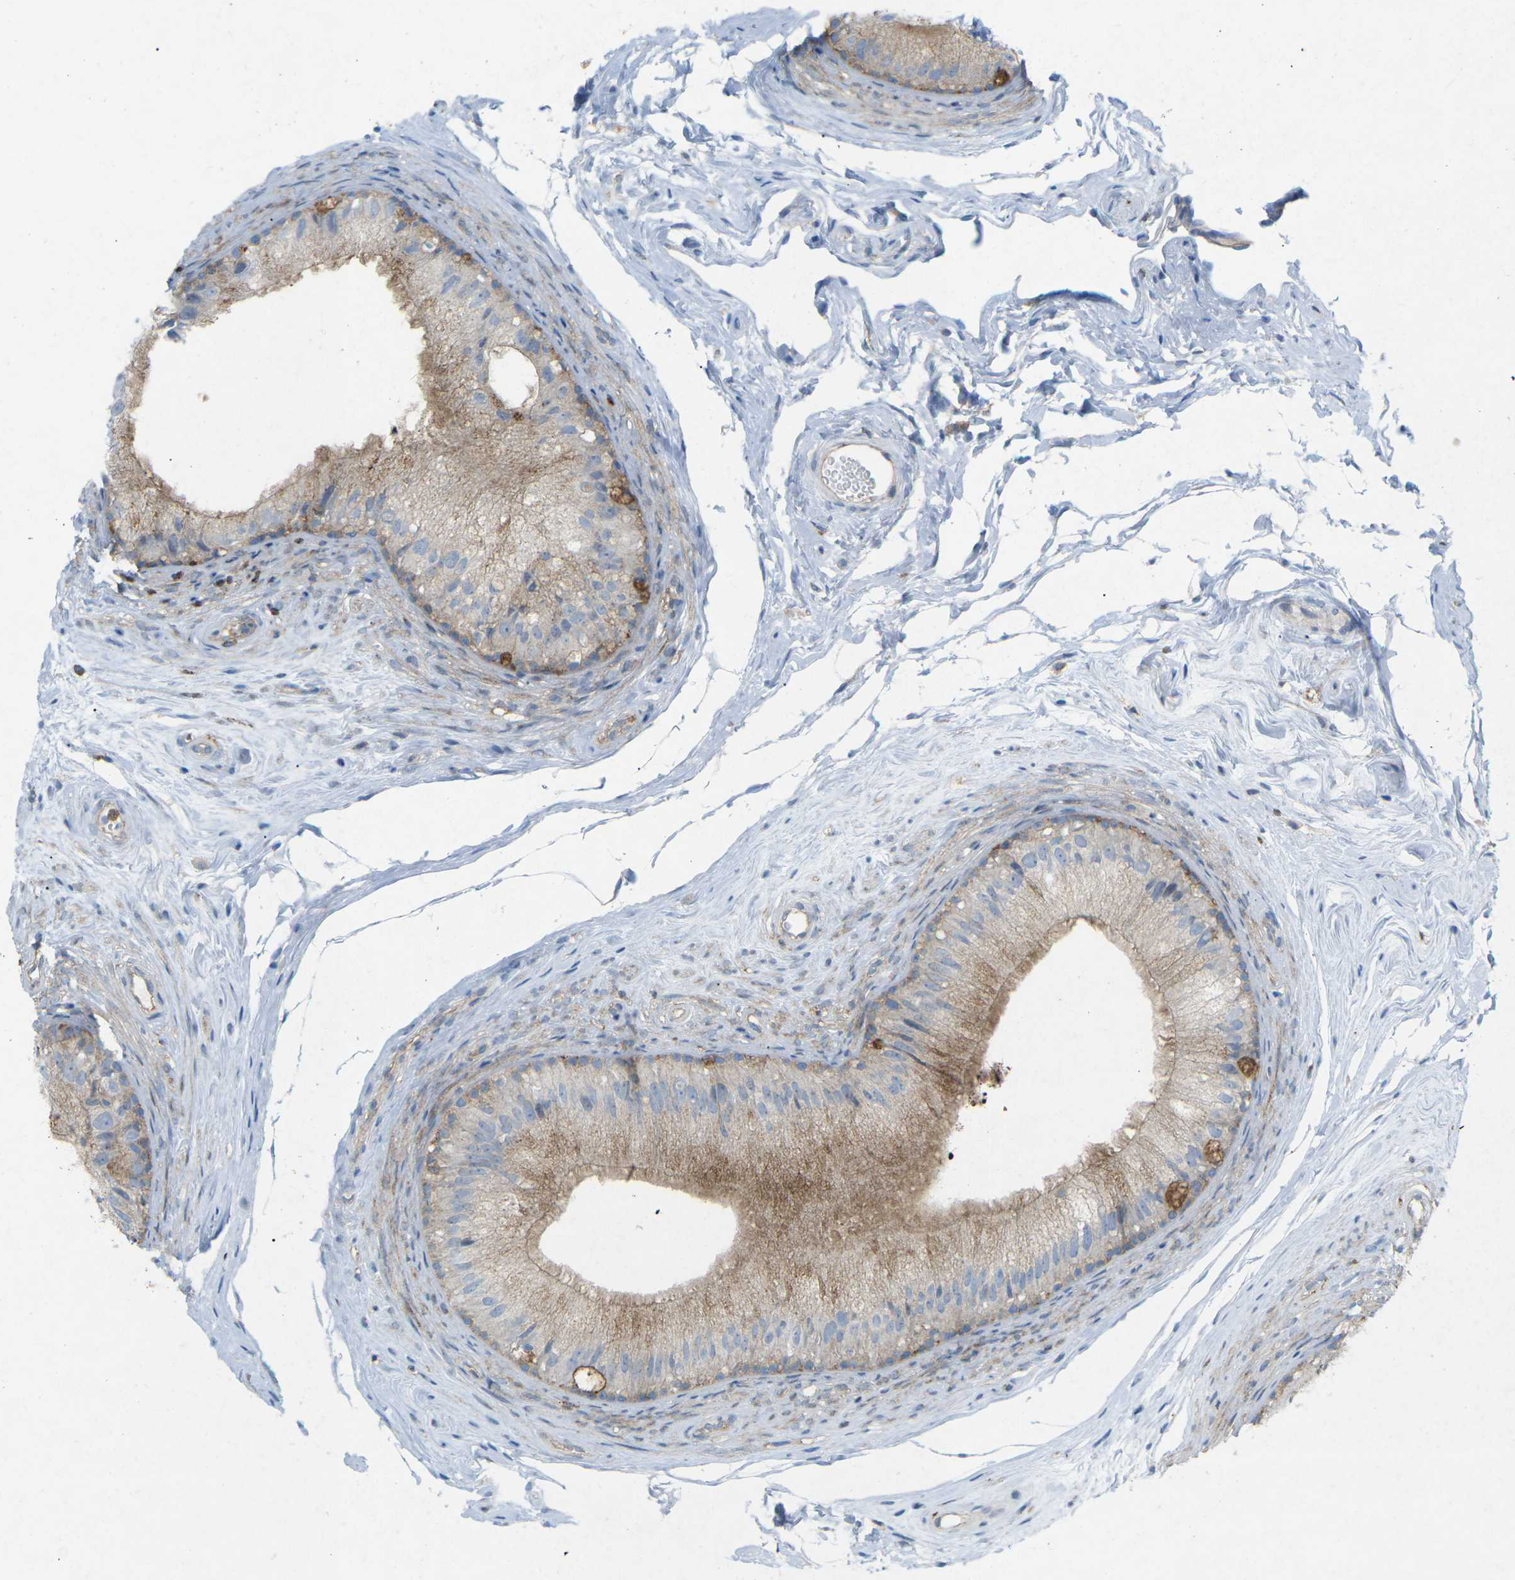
{"staining": {"intensity": "moderate", "quantity": ">75%", "location": "cytoplasmic/membranous"}, "tissue": "epididymis", "cell_type": "Glandular cells", "image_type": "normal", "snomed": [{"axis": "morphology", "description": "Normal tissue, NOS"}, {"axis": "topography", "description": "Epididymis"}], "caption": "Normal epididymis demonstrates moderate cytoplasmic/membranous expression in approximately >75% of glandular cells.", "gene": "STK11", "patient": {"sex": "male", "age": 56}}